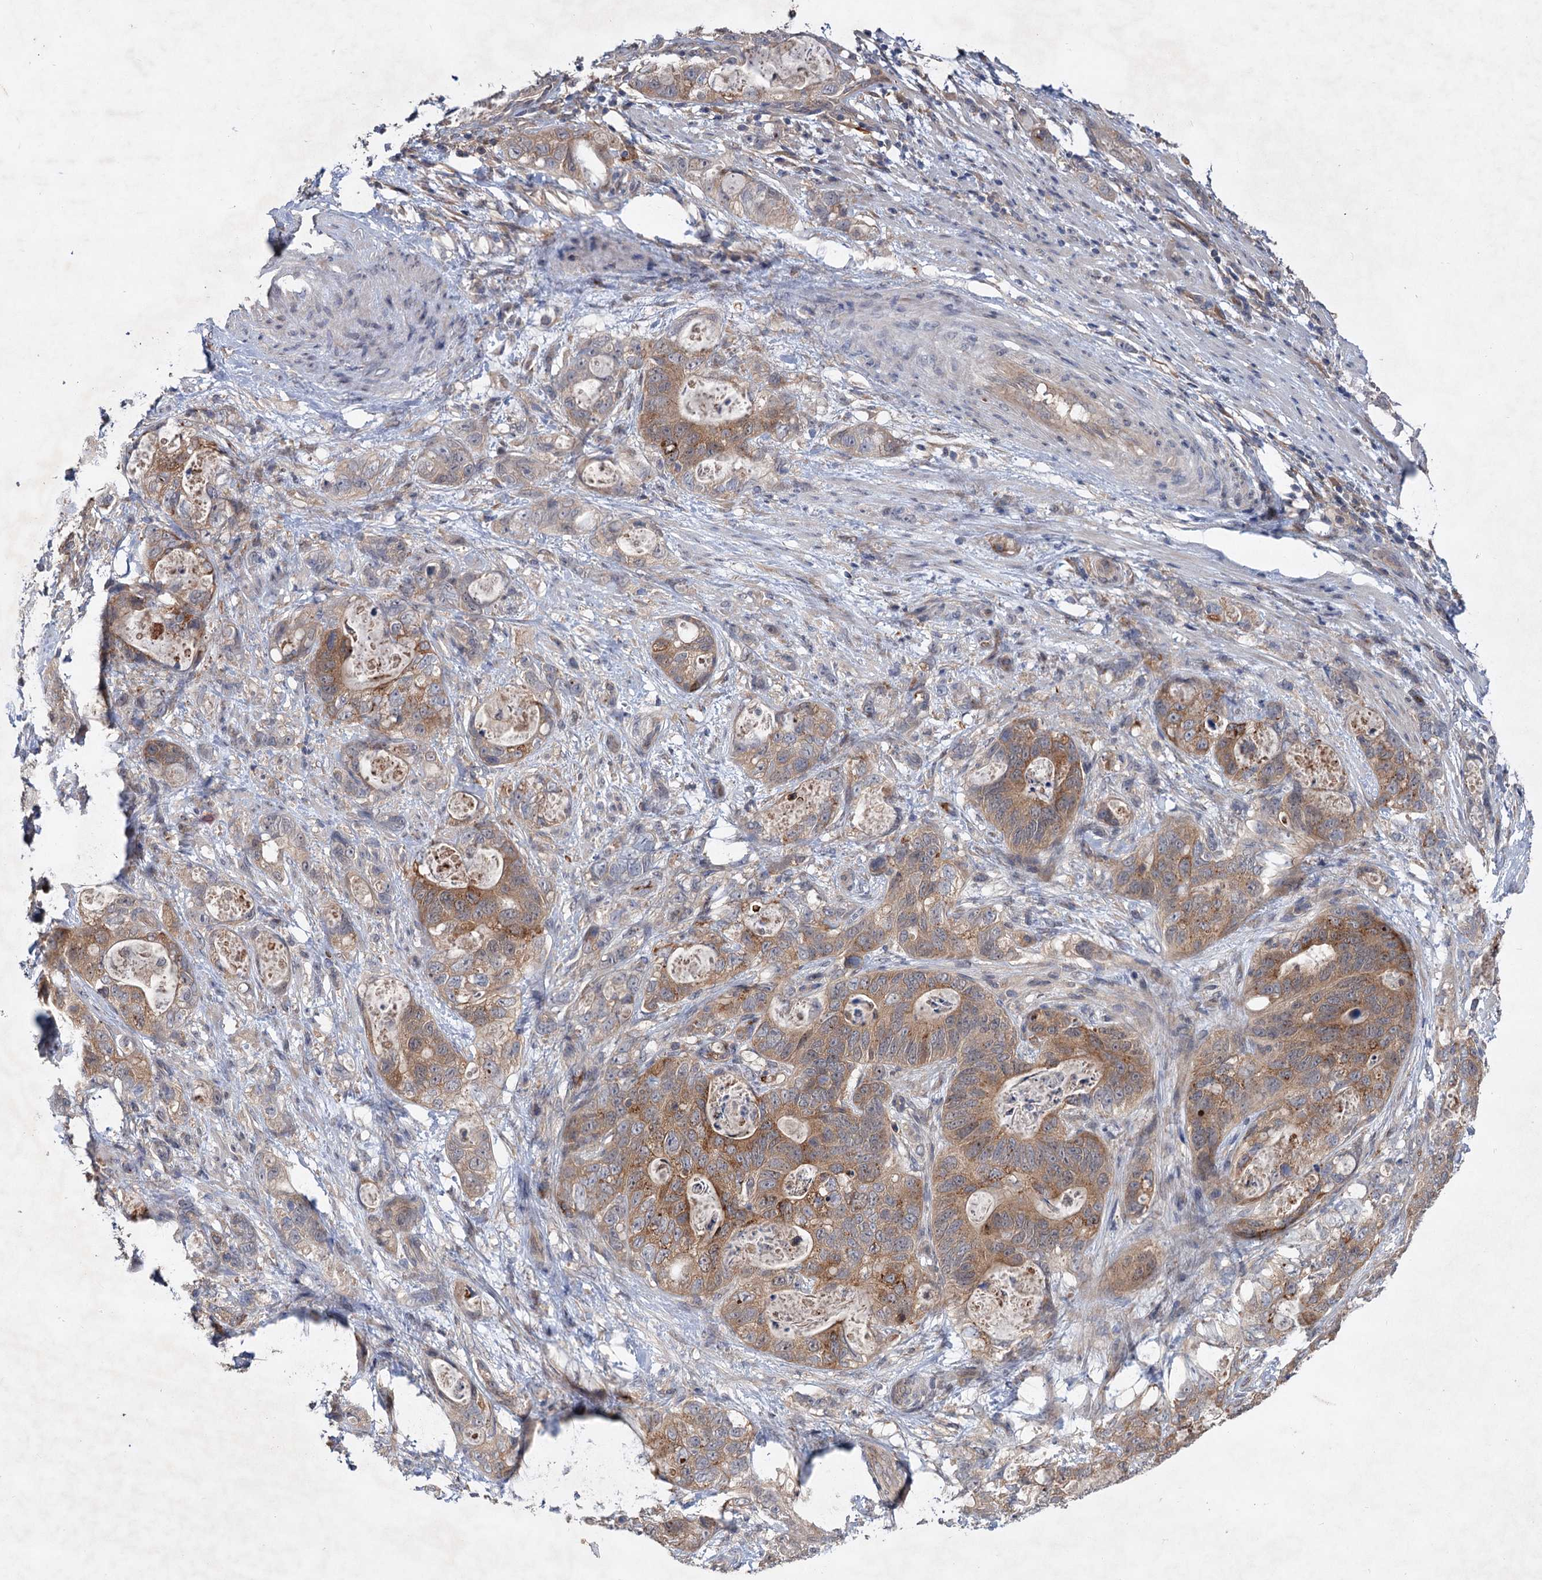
{"staining": {"intensity": "moderate", "quantity": ">75%", "location": "cytoplasmic/membranous"}, "tissue": "stomach cancer", "cell_type": "Tumor cells", "image_type": "cancer", "snomed": [{"axis": "morphology", "description": "Normal tissue, NOS"}, {"axis": "morphology", "description": "Adenocarcinoma, NOS"}, {"axis": "topography", "description": "Stomach"}], "caption": "A medium amount of moderate cytoplasmic/membranous staining is present in approximately >75% of tumor cells in stomach adenocarcinoma tissue.", "gene": "NUDCD2", "patient": {"sex": "female", "age": 89}}